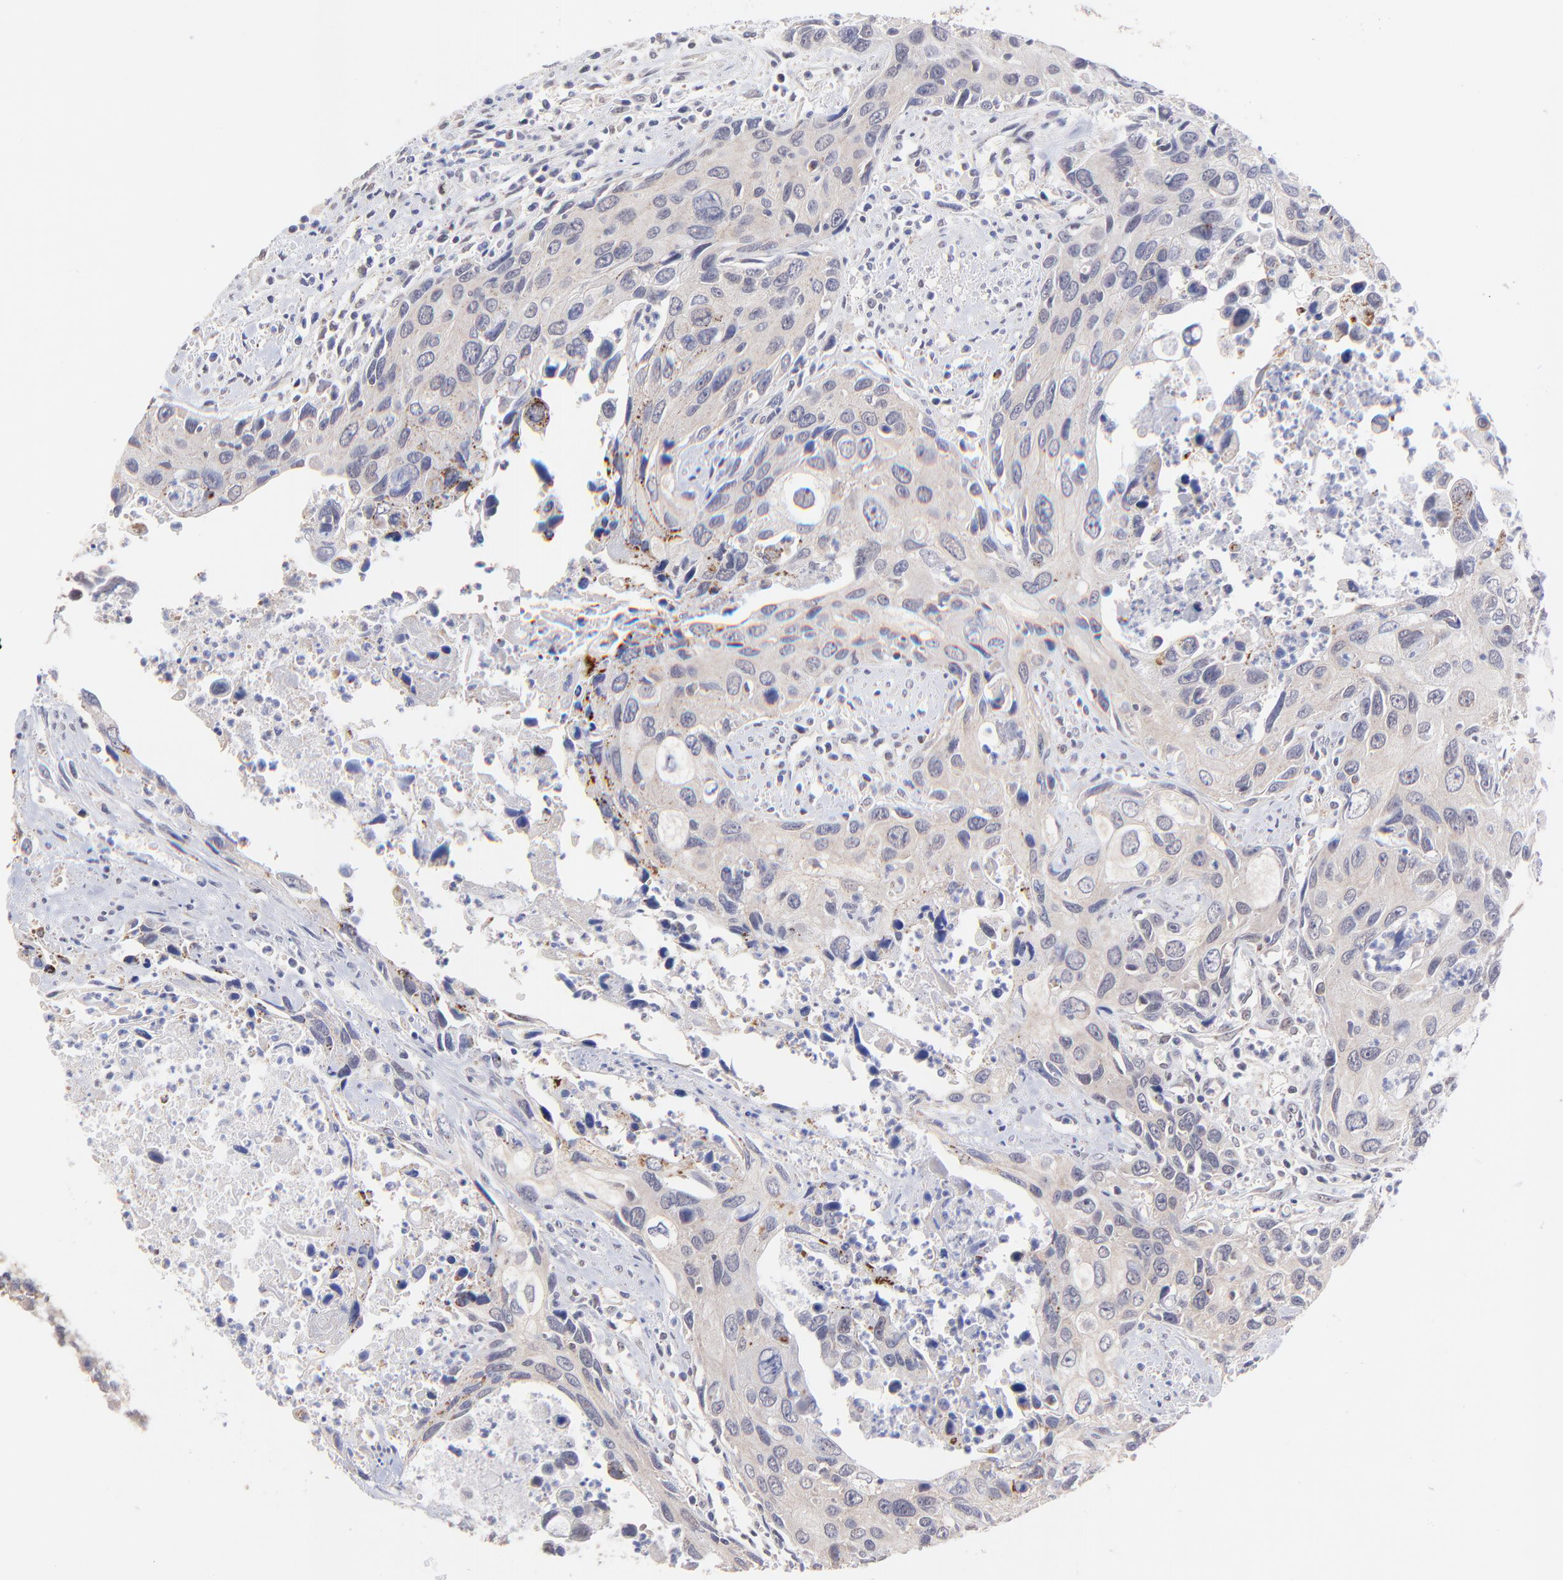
{"staining": {"intensity": "weak", "quantity": ">75%", "location": "cytoplasmic/membranous"}, "tissue": "urothelial cancer", "cell_type": "Tumor cells", "image_type": "cancer", "snomed": [{"axis": "morphology", "description": "Urothelial carcinoma, High grade"}, {"axis": "topography", "description": "Urinary bladder"}], "caption": "Weak cytoplasmic/membranous expression is seen in about >75% of tumor cells in urothelial carcinoma (high-grade).", "gene": "ZNF747", "patient": {"sex": "male", "age": 71}}